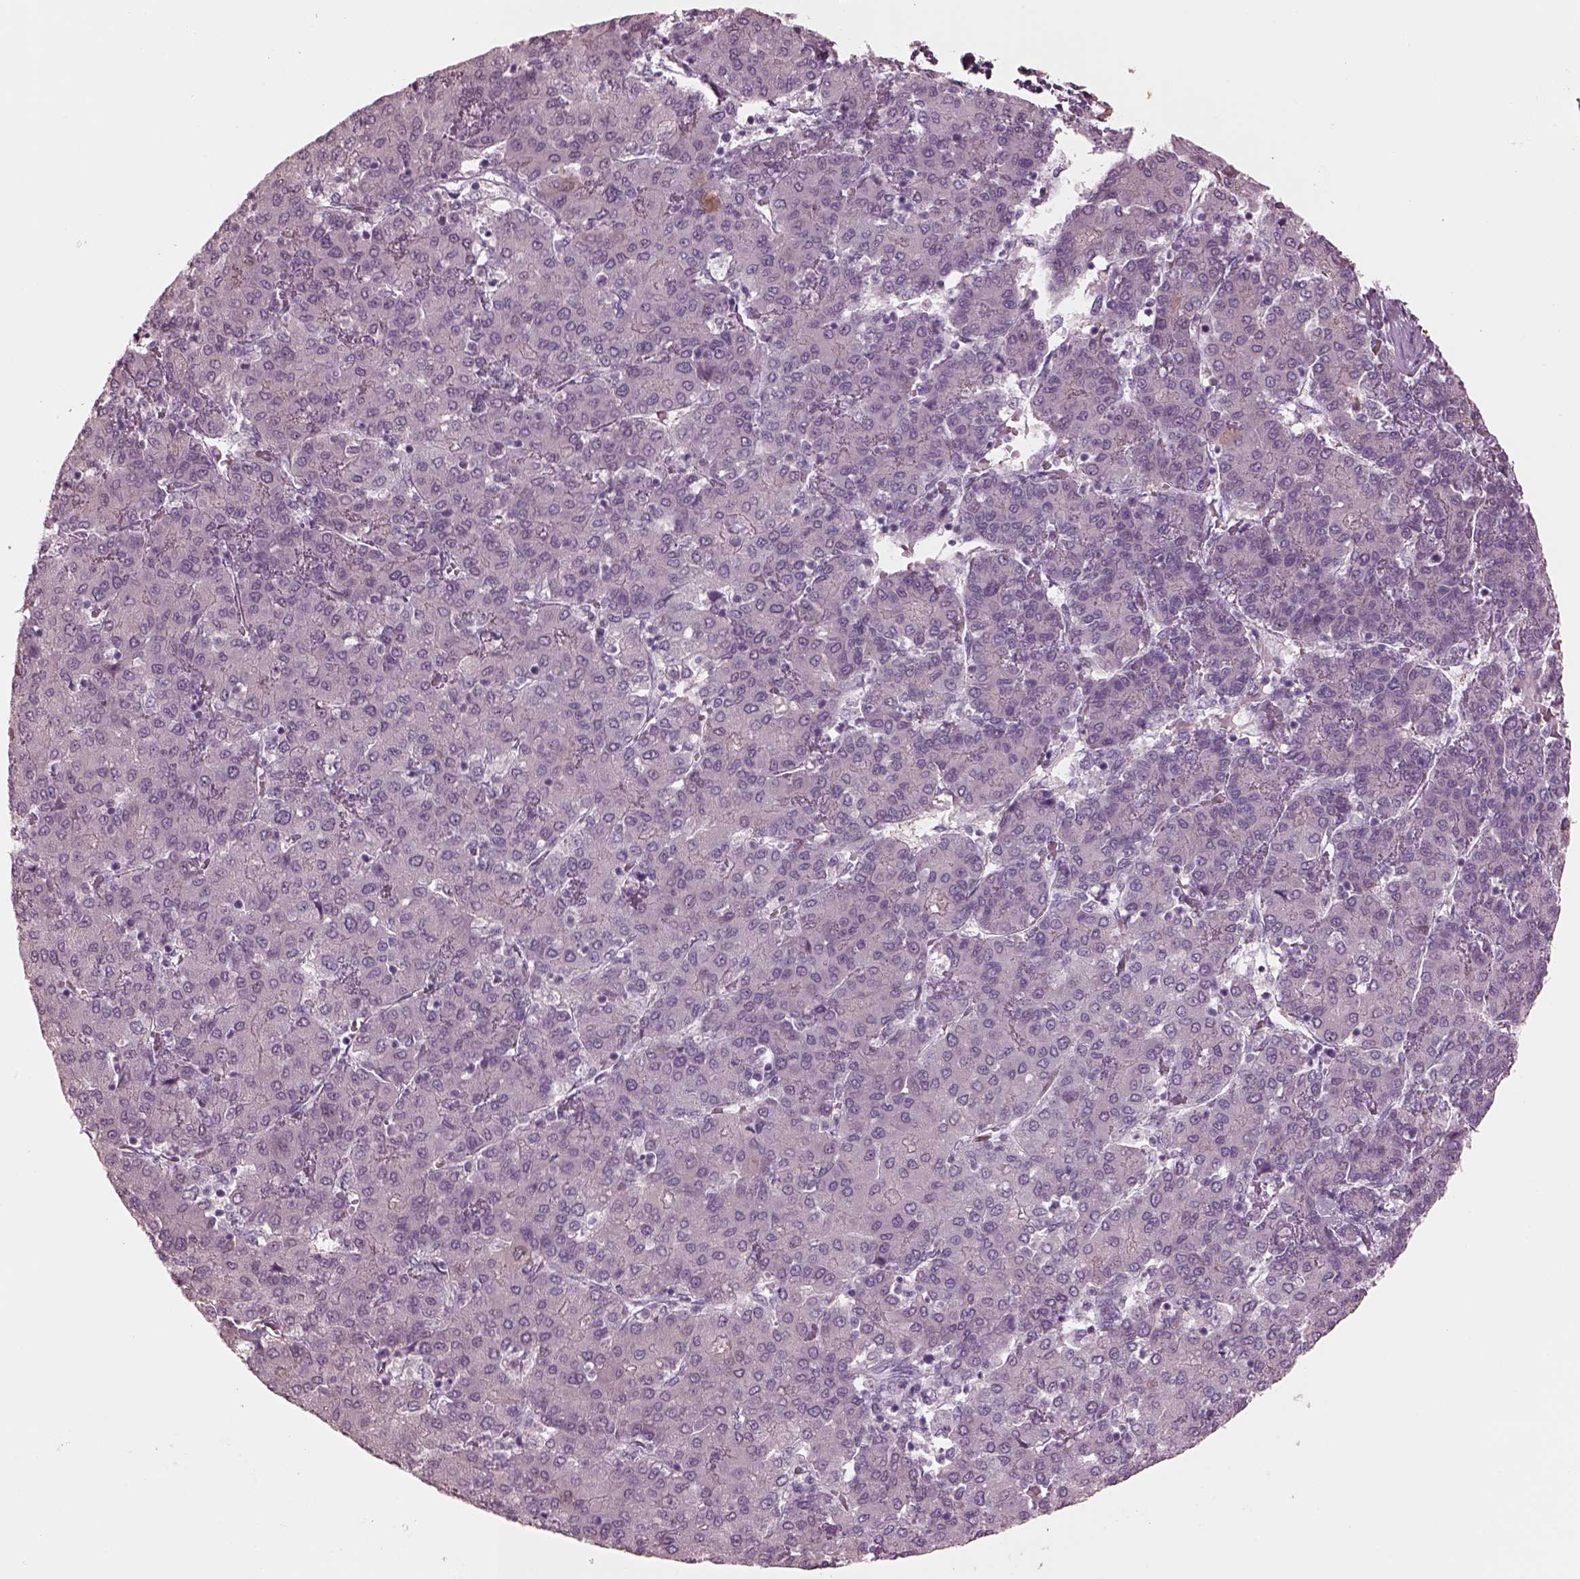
{"staining": {"intensity": "negative", "quantity": "none", "location": "none"}, "tissue": "liver cancer", "cell_type": "Tumor cells", "image_type": "cancer", "snomed": [{"axis": "morphology", "description": "Carcinoma, Hepatocellular, NOS"}, {"axis": "topography", "description": "Liver"}], "caption": "There is no significant staining in tumor cells of liver cancer (hepatocellular carcinoma).", "gene": "C2orf81", "patient": {"sex": "male", "age": 65}}